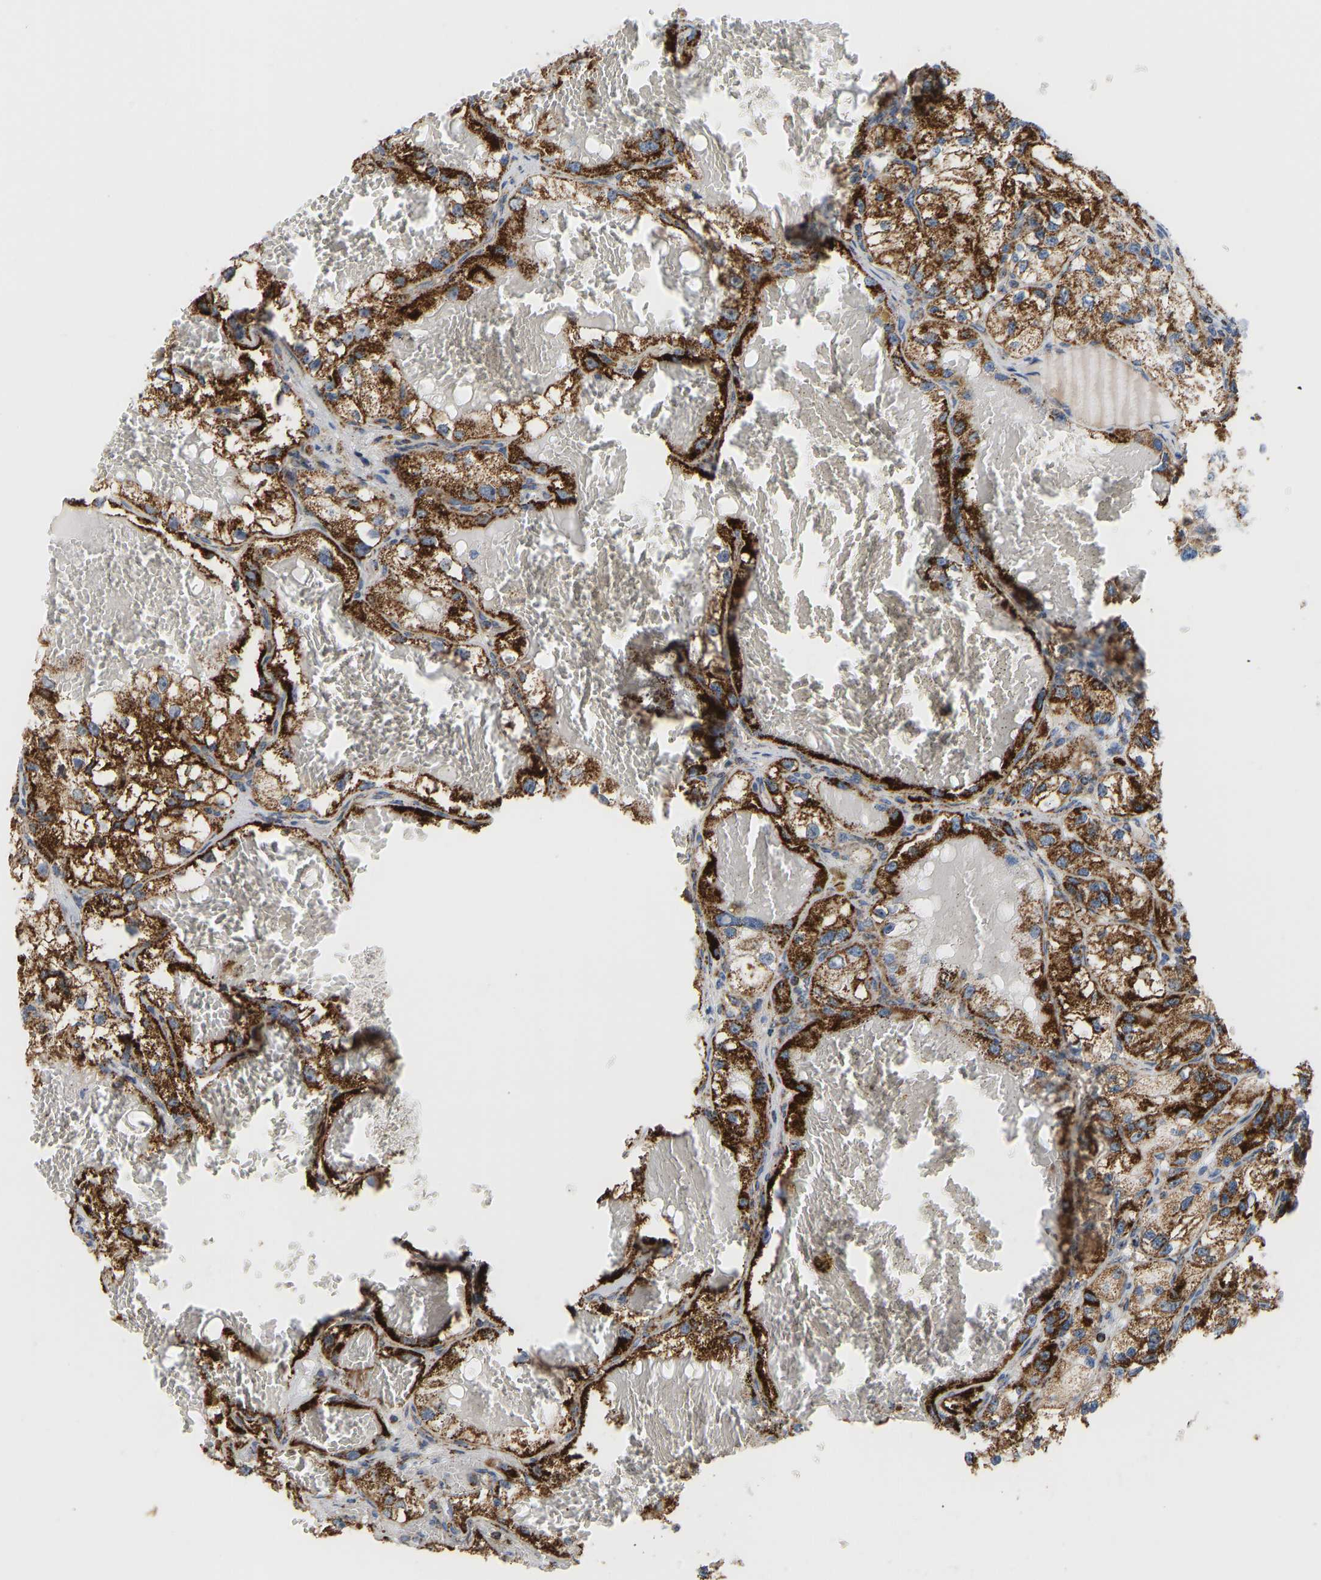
{"staining": {"intensity": "strong", "quantity": ">75%", "location": "cytoplasmic/membranous"}, "tissue": "renal cancer", "cell_type": "Tumor cells", "image_type": "cancer", "snomed": [{"axis": "morphology", "description": "Adenocarcinoma, NOS"}, {"axis": "topography", "description": "Kidney"}], "caption": "This histopathology image reveals immunohistochemistry (IHC) staining of human renal cancer (adenocarcinoma), with high strong cytoplasmic/membranous staining in about >75% of tumor cells.", "gene": "GPSM2", "patient": {"sex": "female", "age": 57}}